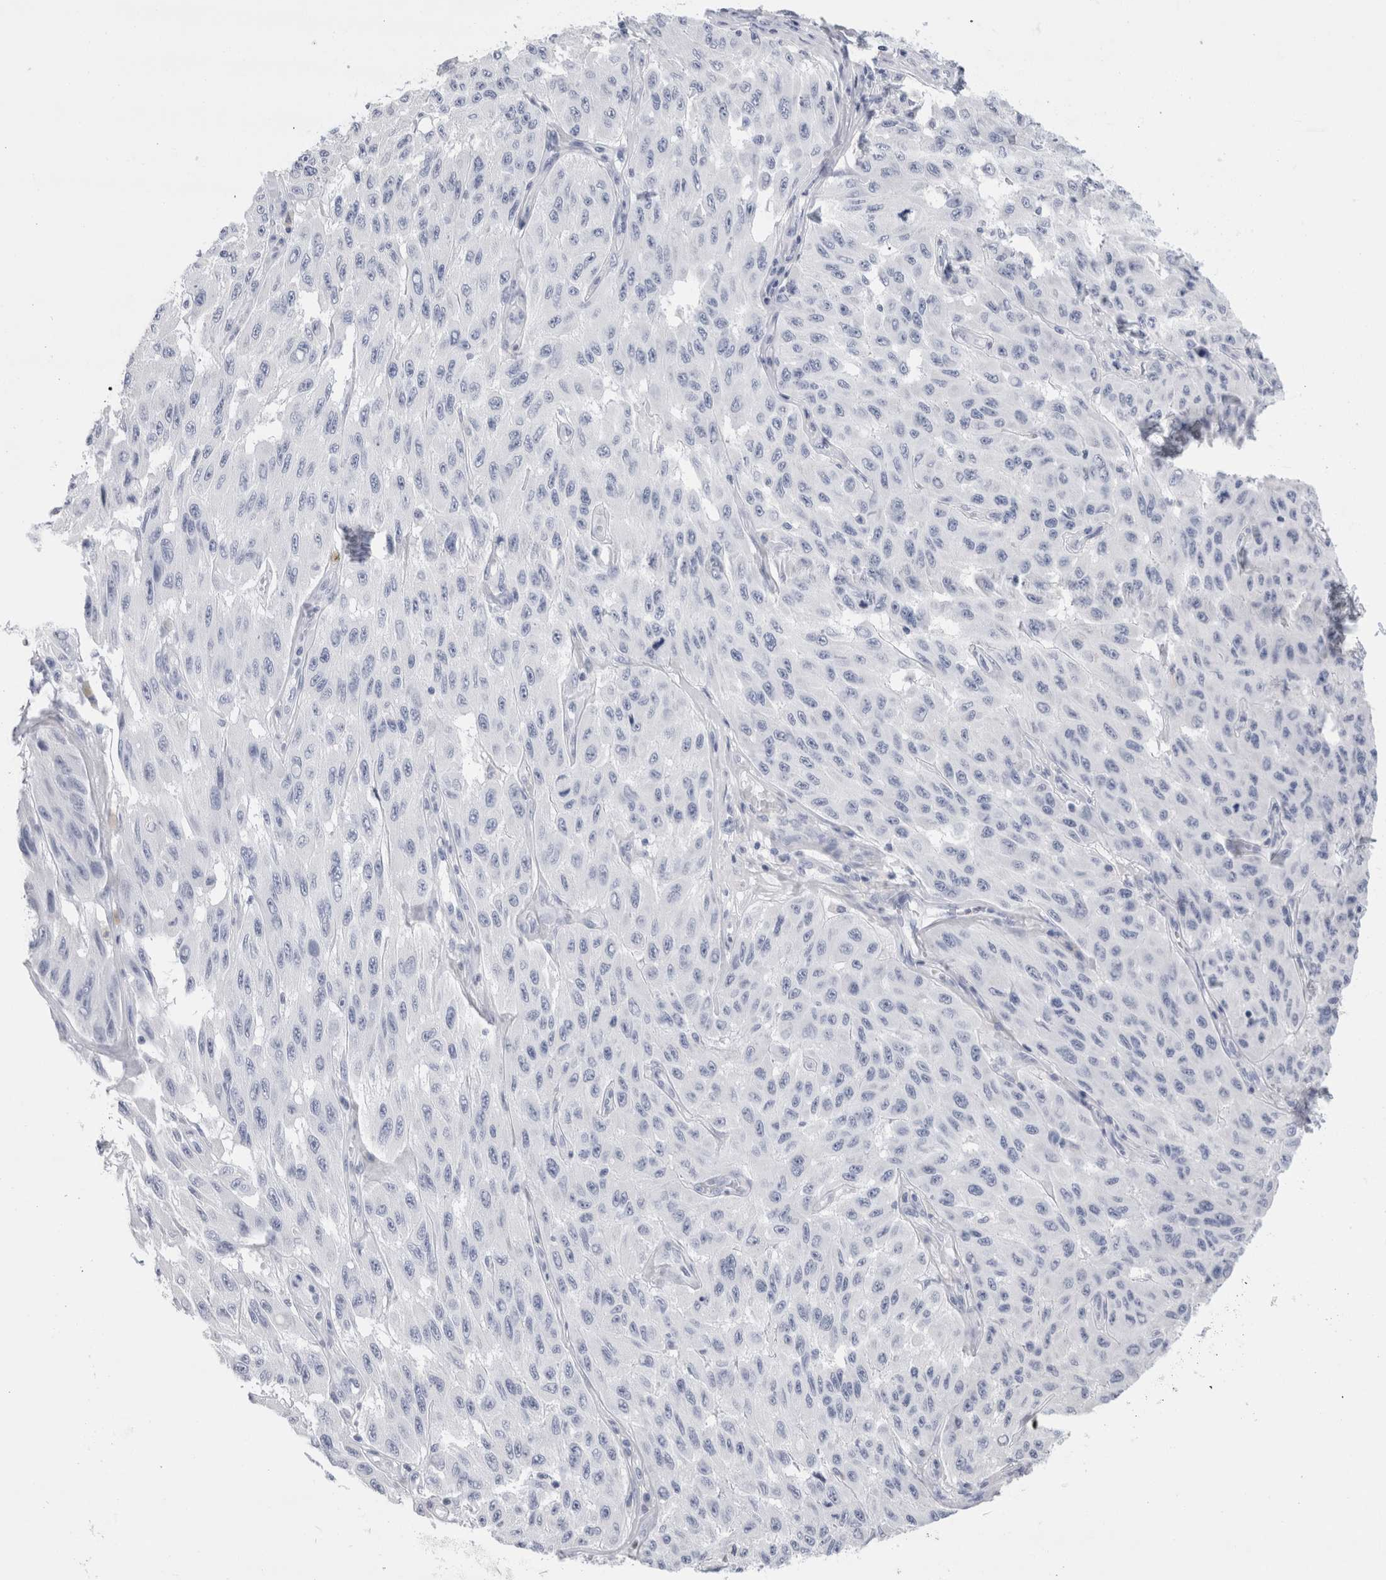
{"staining": {"intensity": "negative", "quantity": "none", "location": "none"}, "tissue": "melanoma", "cell_type": "Tumor cells", "image_type": "cancer", "snomed": [{"axis": "morphology", "description": "Malignant melanoma, NOS"}, {"axis": "topography", "description": "Skin"}], "caption": "Immunohistochemistry (IHC) of malignant melanoma demonstrates no positivity in tumor cells.", "gene": "ECHDC2", "patient": {"sex": "male", "age": 30}}